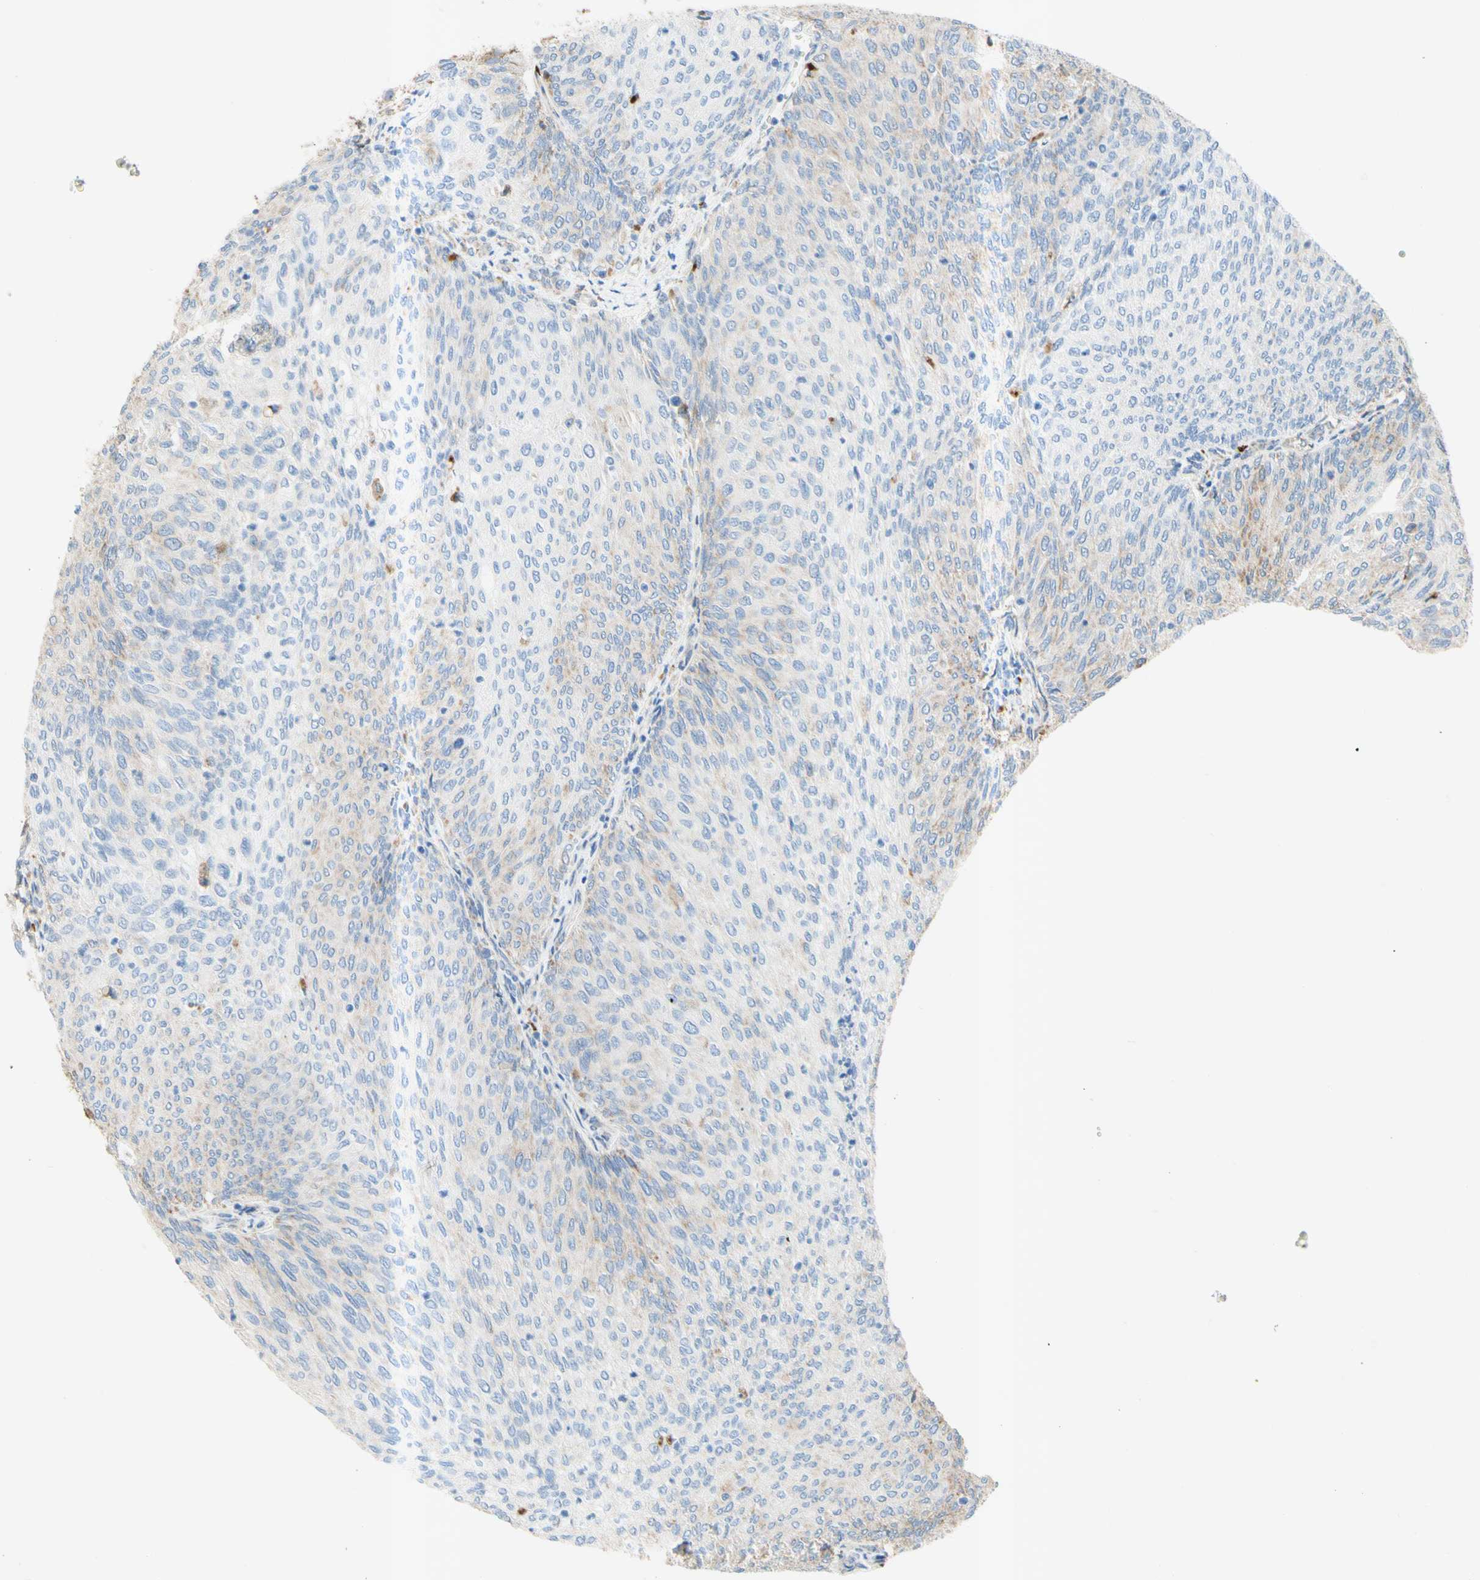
{"staining": {"intensity": "weak", "quantity": "25%-75%", "location": "cytoplasmic/membranous"}, "tissue": "urothelial cancer", "cell_type": "Tumor cells", "image_type": "cancer", "snomed": [{"axis": "morphology", "description": "Urothelial carcinoma, Low grade"}, {"axis": "topography", "description": "Urinary bladder"}], "caption": "Human low-grade urothelial carcinoma stained for a protein (brown) reveals weak cytoplasmic/membranous positive staining in approximately 25%-75% of tumor cells.", "gene": "URB2", "patient": {"sex": "female", "age": 79}}